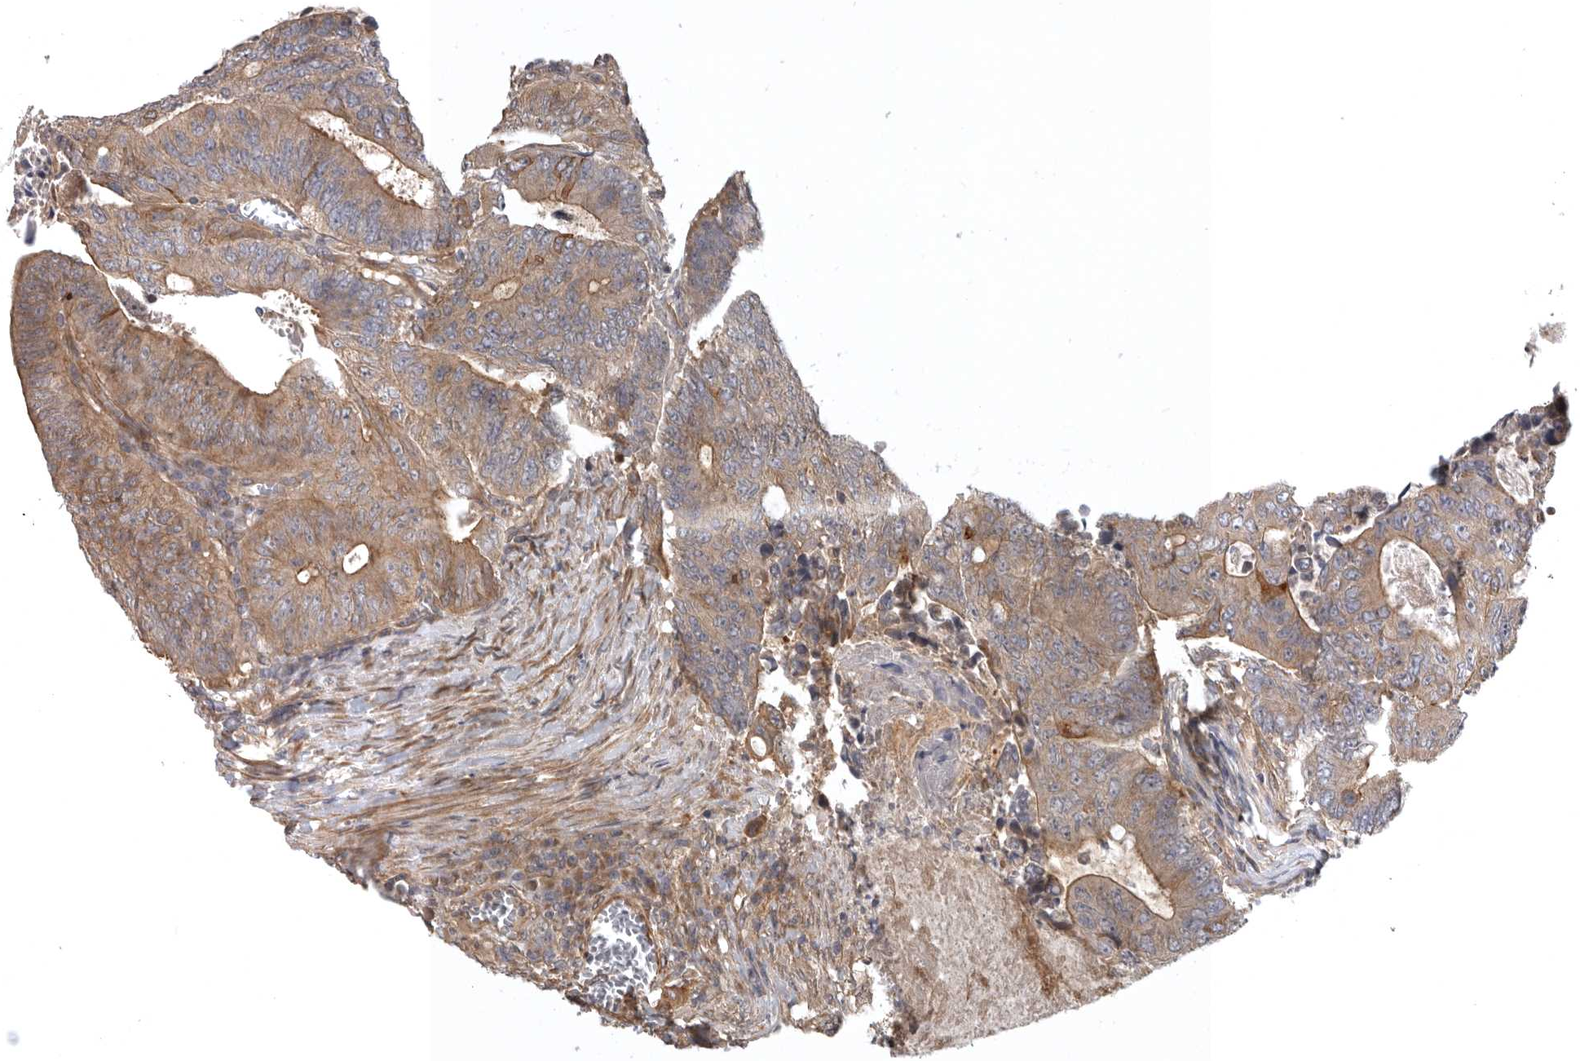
{"staining": {"intensity": "moderate", "quantity": ">75%", "location": "cytoplasmic/membranous"}, "tissue": "colorectal cancer", "cell_type": "Tumor cells", "image_type": "cancer", "snomed": [{"axis": "morphology", "description": "Adenocarcinoma, NOS"}, {"axis": "topography", "description": "Colon"}], "caption": "Moderate cytoplasmic/membranous protein staining is appreciated in about >75% of tumor cells in colorectal cancer (adenocarcinoma). The staining was performed using DAB (3,3'-diaminobenzidine), with brown indicating positive protein expression. Nuclei are stained blue with hematoxylin.", "gene": "CUEDC1", "patient": {"sex": "male", "age": 87}}